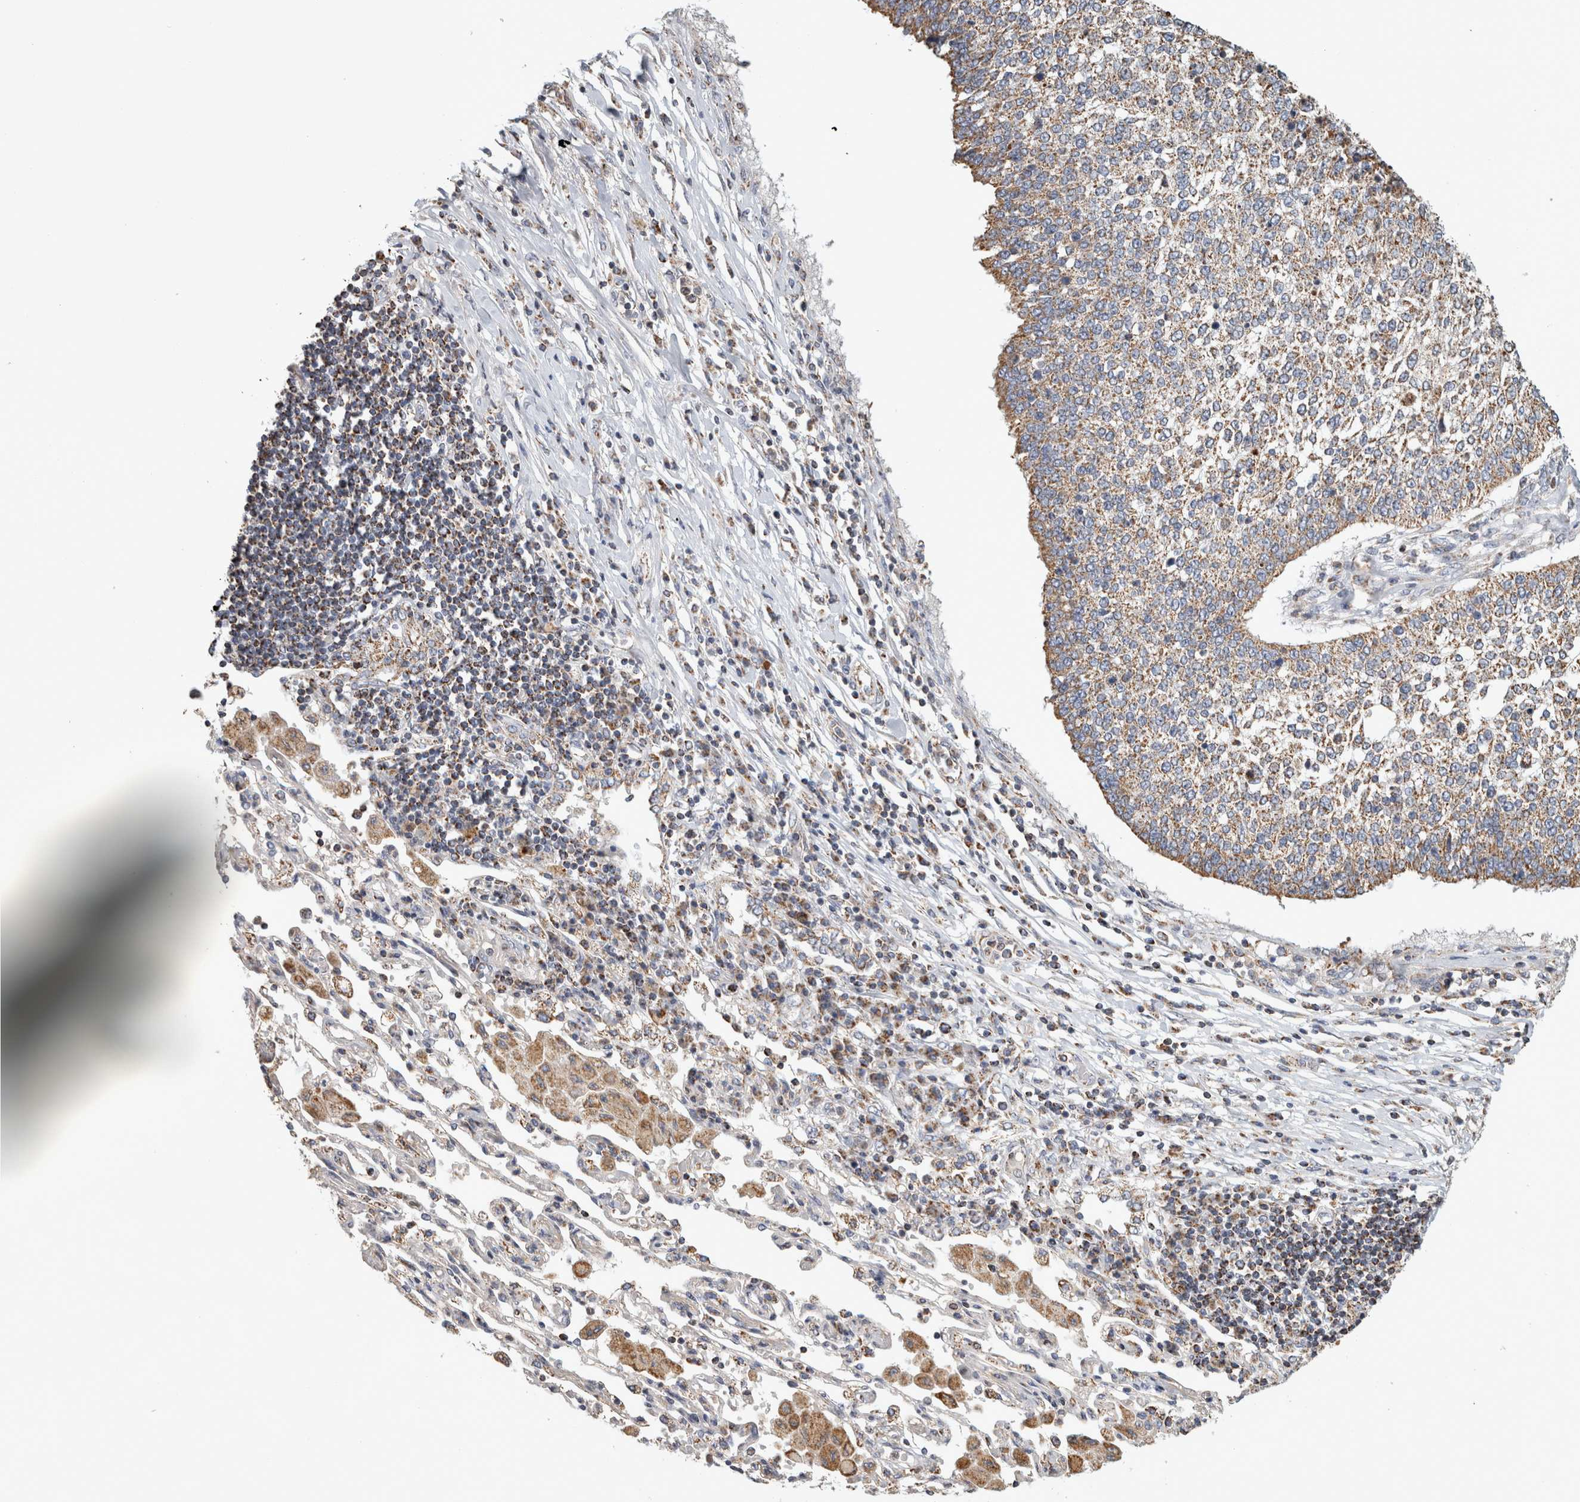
{"staining": {"intensity": "moderate", "quantity": ">75%", "location": "cytoplasmic/membranous"}, "tissue": "lung cancer", "cell_type": "Tumor cells", "image_type": "cancer", "snomed": [{"axis": "morphology", "description": "Normal tissue, NOS"}, {"axis": "morphology", "description": "Squamous cell carcinoma, NOS"}, {"axis": "topography", "description": "Cartilage tissue"}, {"axis": "topography", "description": "Bronchus"}, {"axis": "topography", "description": "Lung"}, {"axis": "topography", "description": "Peripheral nerve tissue"}], "caption": "High-power microscopy captured an IHC histopathology image of squamous cell carcinoma (lung), revealing moderate cytoplasmic/membranous expression in about >75% of tumor cells.", "gene": "ST8SIA1", "patient": {"sex": "female", "age": 49}}